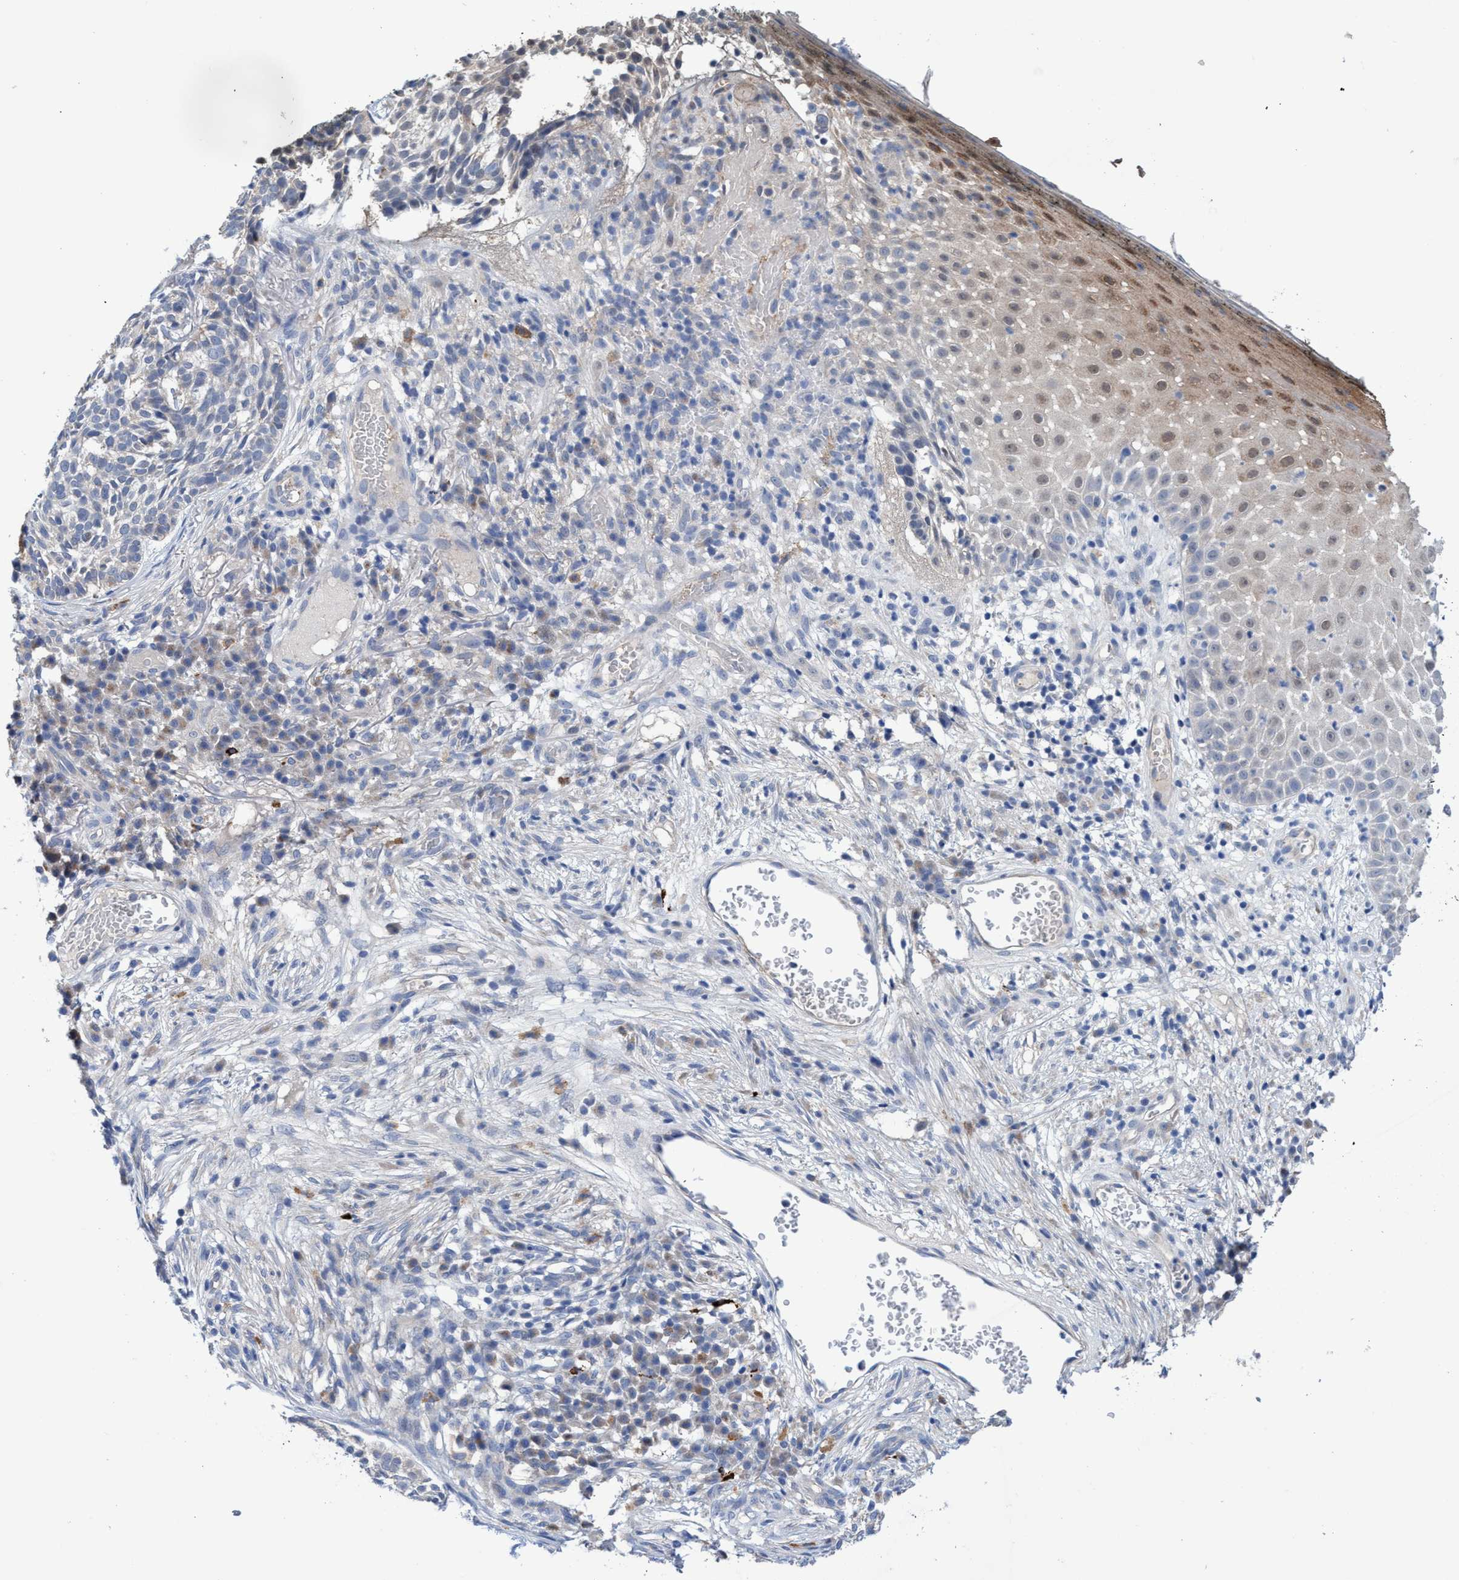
{"staining": {"intensity": "negative", "quantity": "none", "location": "none"}, "tissue": "skin cancer", "cell_type": "Tumor cells", "image_type": "cancer", "snomed": [{"axis": "morphology", "description": "Basal cell carcinoma"}, {"axis": "topography", "description": "Skin"}], "caption": "The image reveals no significant expression in tumor cells of skin basal cell carcinoma.", "gene": "SVEP1", "patient": {"sex": "female", "age": 64}}